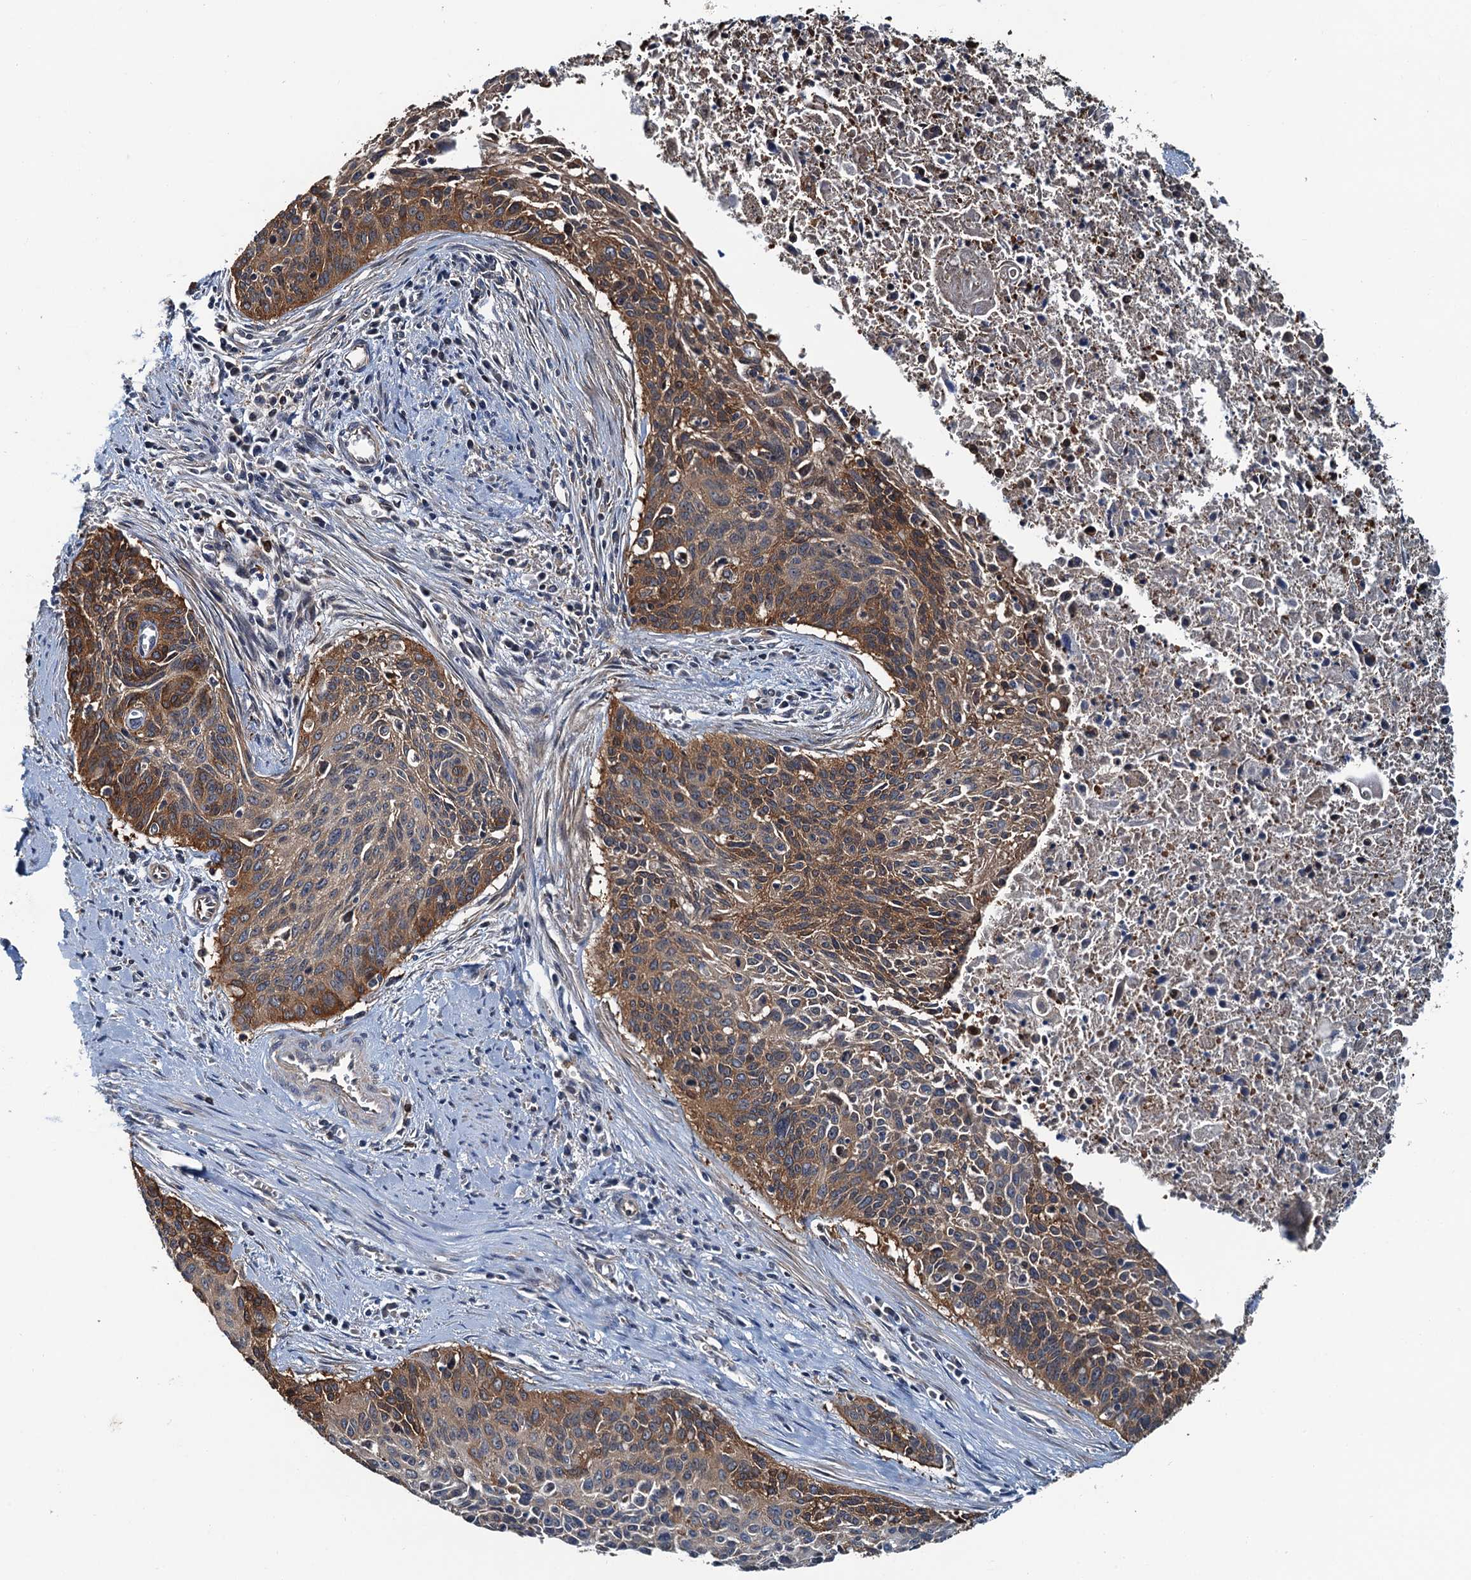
{"staining": {"intensity": "moderate", "quantity": ">75%", "location": "cytoplasmic/membranous"}, "tissue": "cervical cancer", "cell_type": "Tumor cells", "image_type": "cancer", "snomed": [{"axis": "morphology", "description": "Squamous cell carcinoma, NOS"}, {"axis": "topography", "description": "Cervix"}], "caption": "Tumor cells reveal medium levels of moderate cytoplasmic/membranous positivity in about >75% of cells in human squamous cell carcinoma (cervical).", "gene": "USP6NL", "patient": {"sex": "female", "age": 55}}